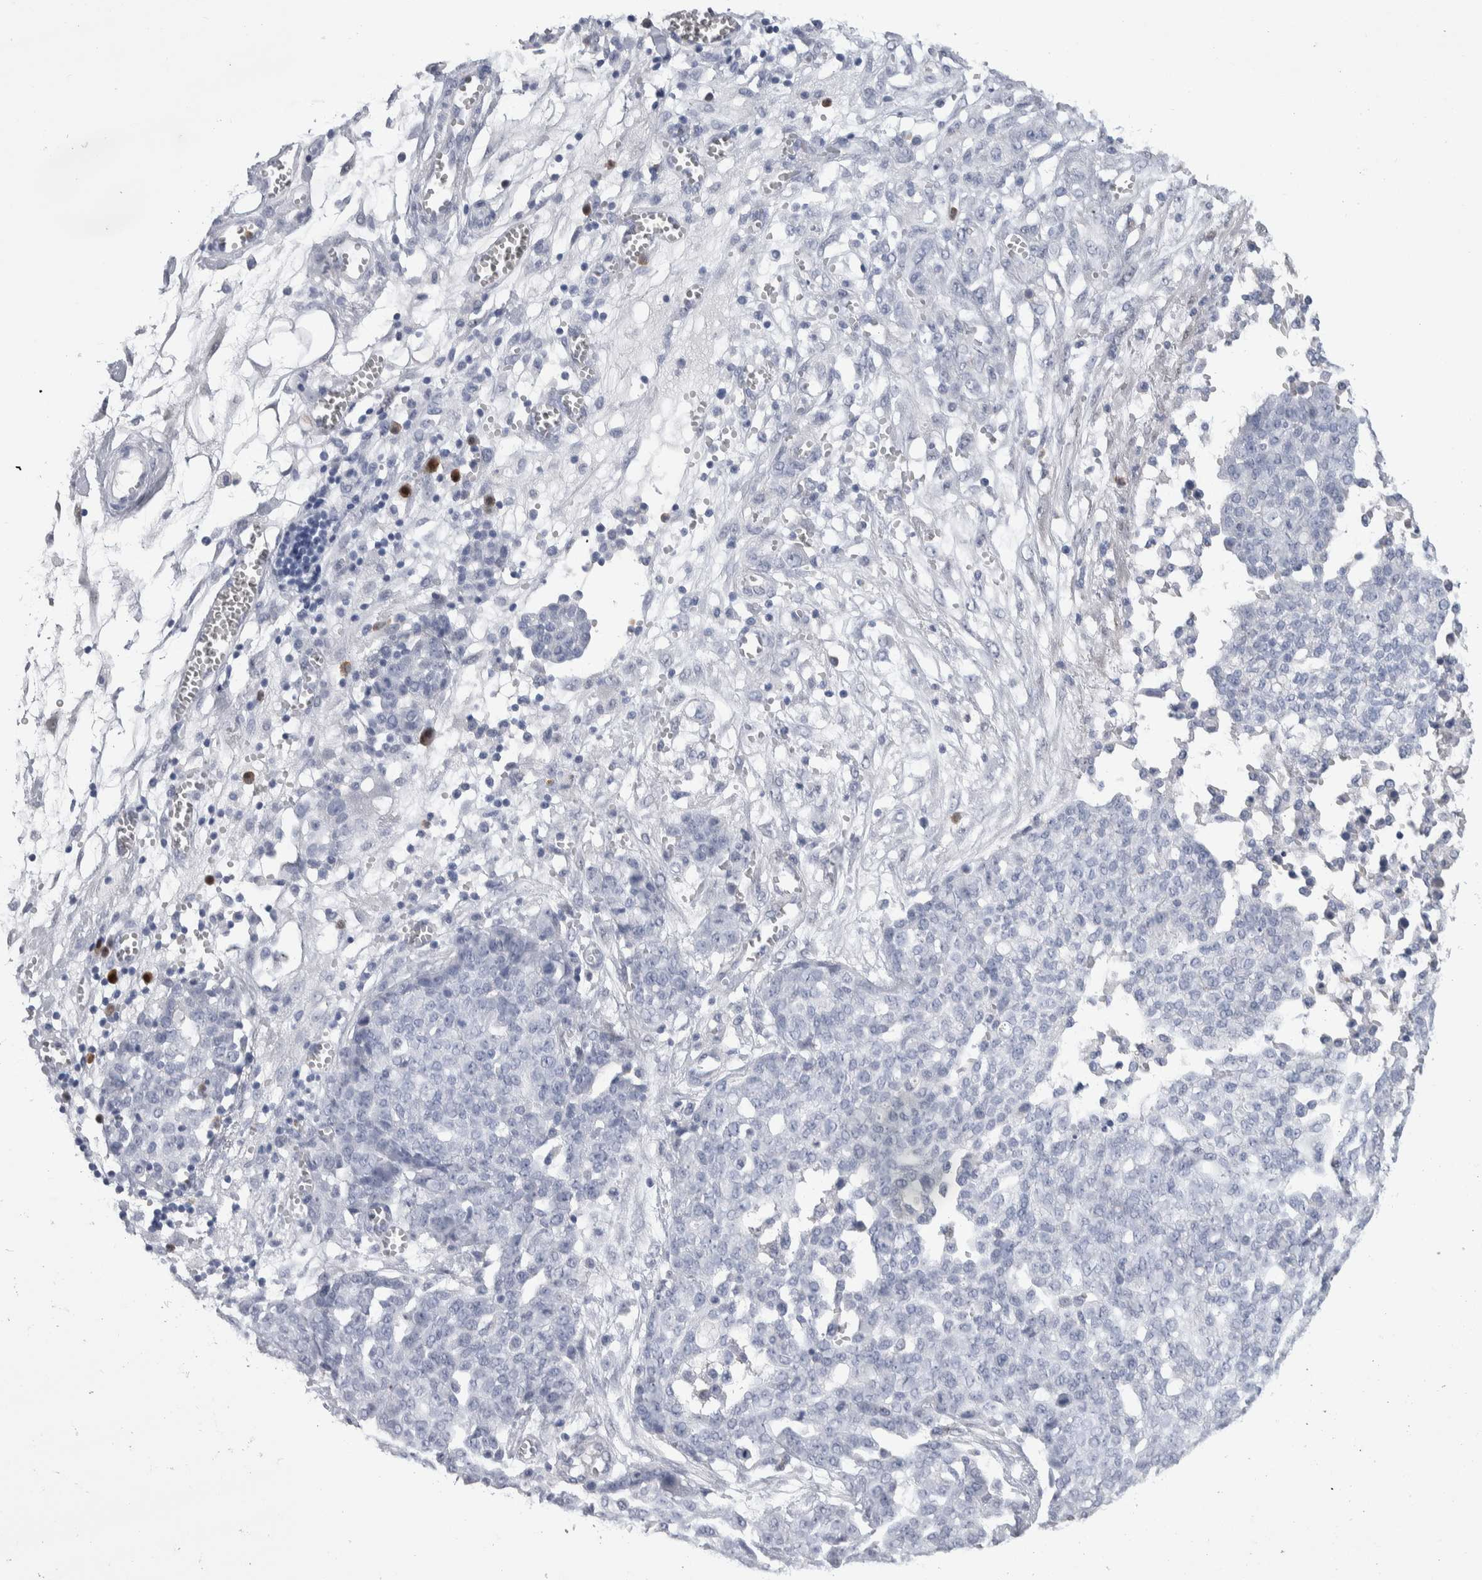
{"staining": {"intensity": "negative", "quantity": "none", "location": "none"}, "tissue": "ovarian cancer", "cell_type": "Tumor cells", "image_type": "cancer", "snomed": [{"axis": "morphology", "description": "Cystadenocarcinoma, serous, NOS"}, {"axis": "topography", "description": "Soft tissue"}, {"axis": "topography", "description": "Ovary"}], "caption": "Histopathology image shows no protein expression in tumor cells of serous cystadenocarcinoma (ovarian) tissue.", "gene": "LURAP1L", "patient": {"sex": "female", "age": 57}}